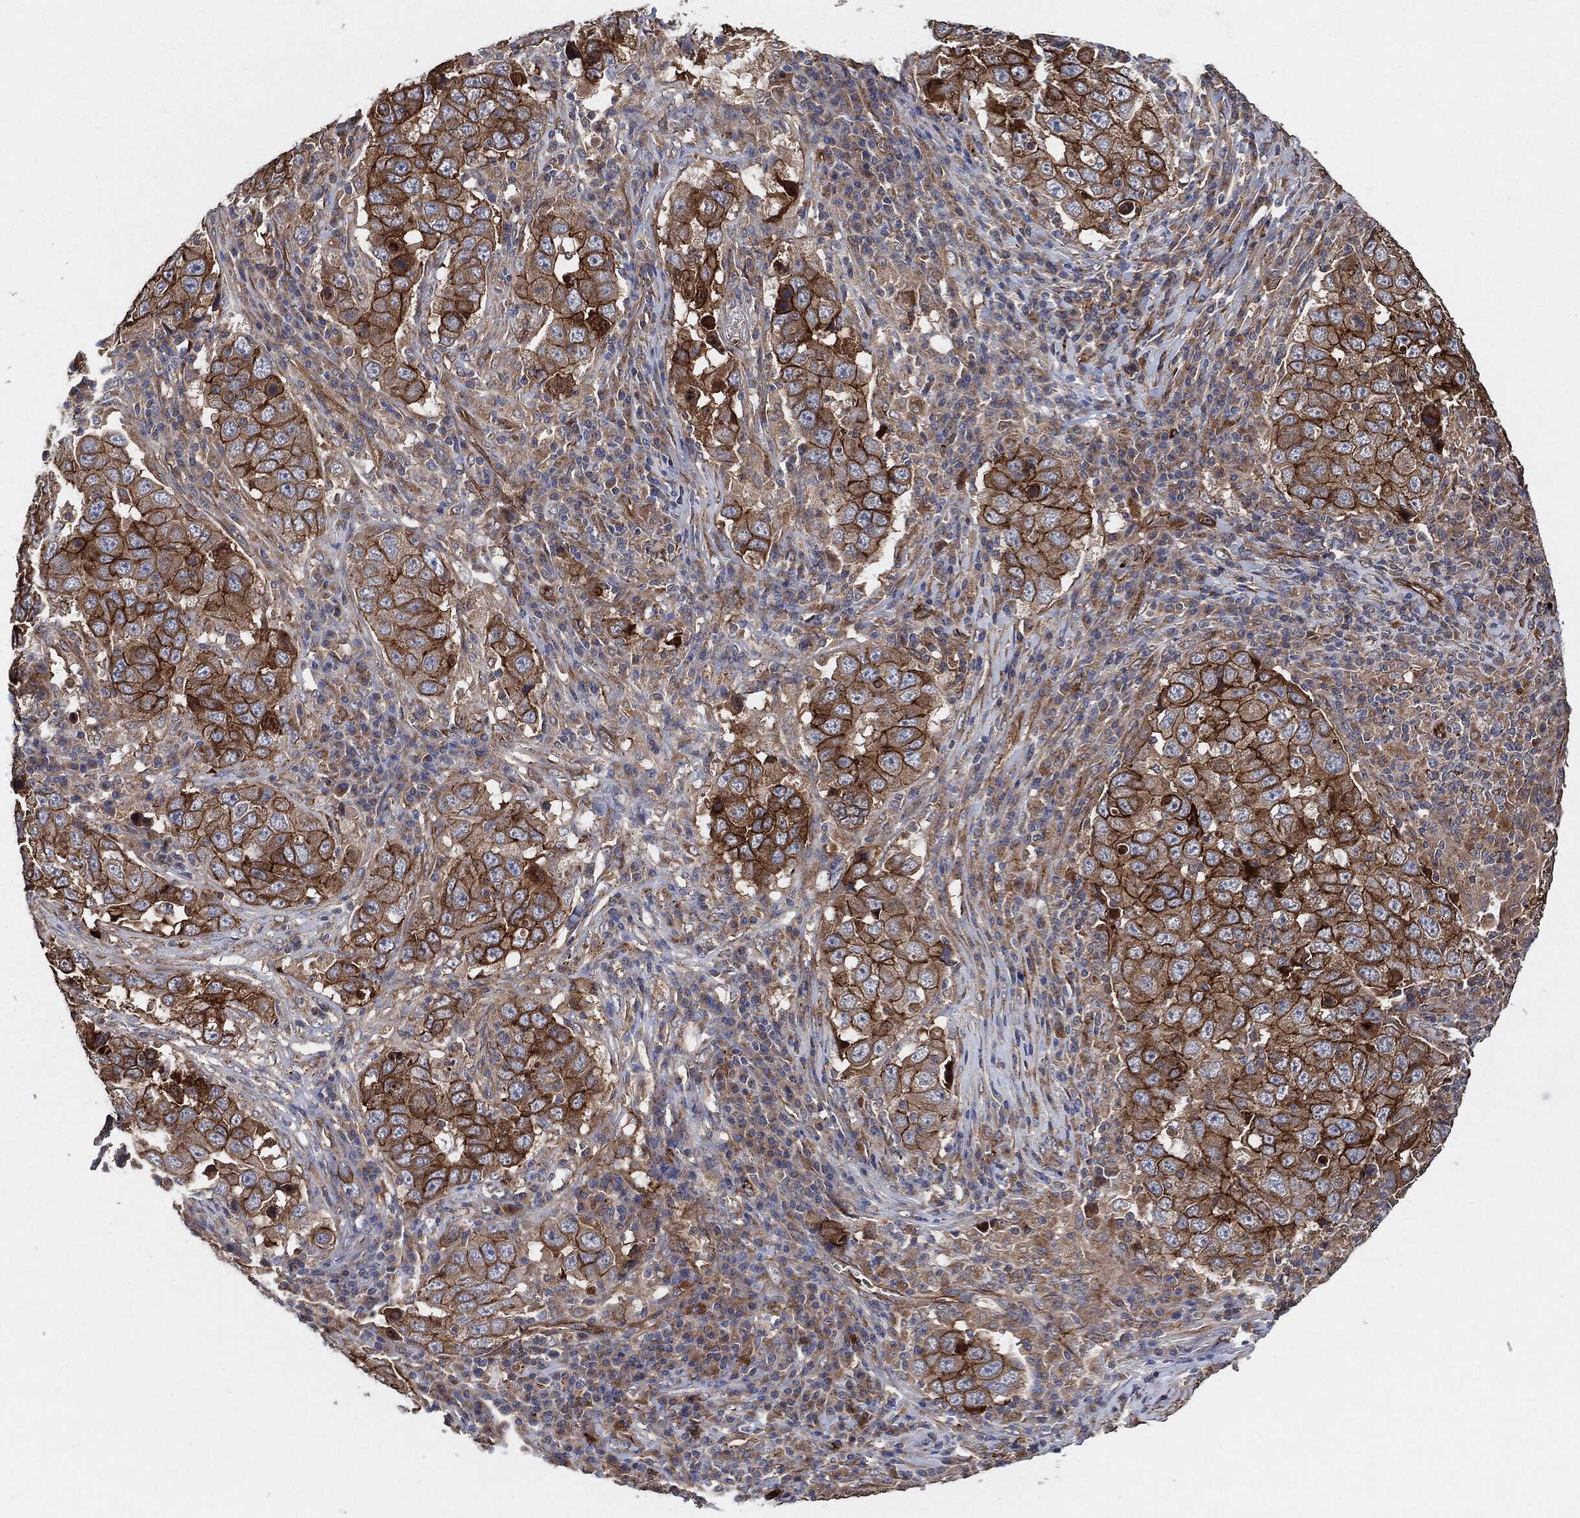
{"staining": {"intensity": "strong", "quantity": "25%-75%", "location": "cytoplasmic/membranous"}, "tissue": "lung cancer", "cell_type": "Tumor cells", "image_type": "cancer", "snomed": [{"axis": "morphology", "description": "Adenocarcinoma, NOS"}, {"axis": "topography", "description": "Lung"}], "caption": "A photomicrograph of lung adenocarcinoma stained for a protein exhibits strong cytoplasmic/membranous brown staining in tumor cells.", "gene": "CTNNA1", "patient": {"sex": "male", "age": 73}}